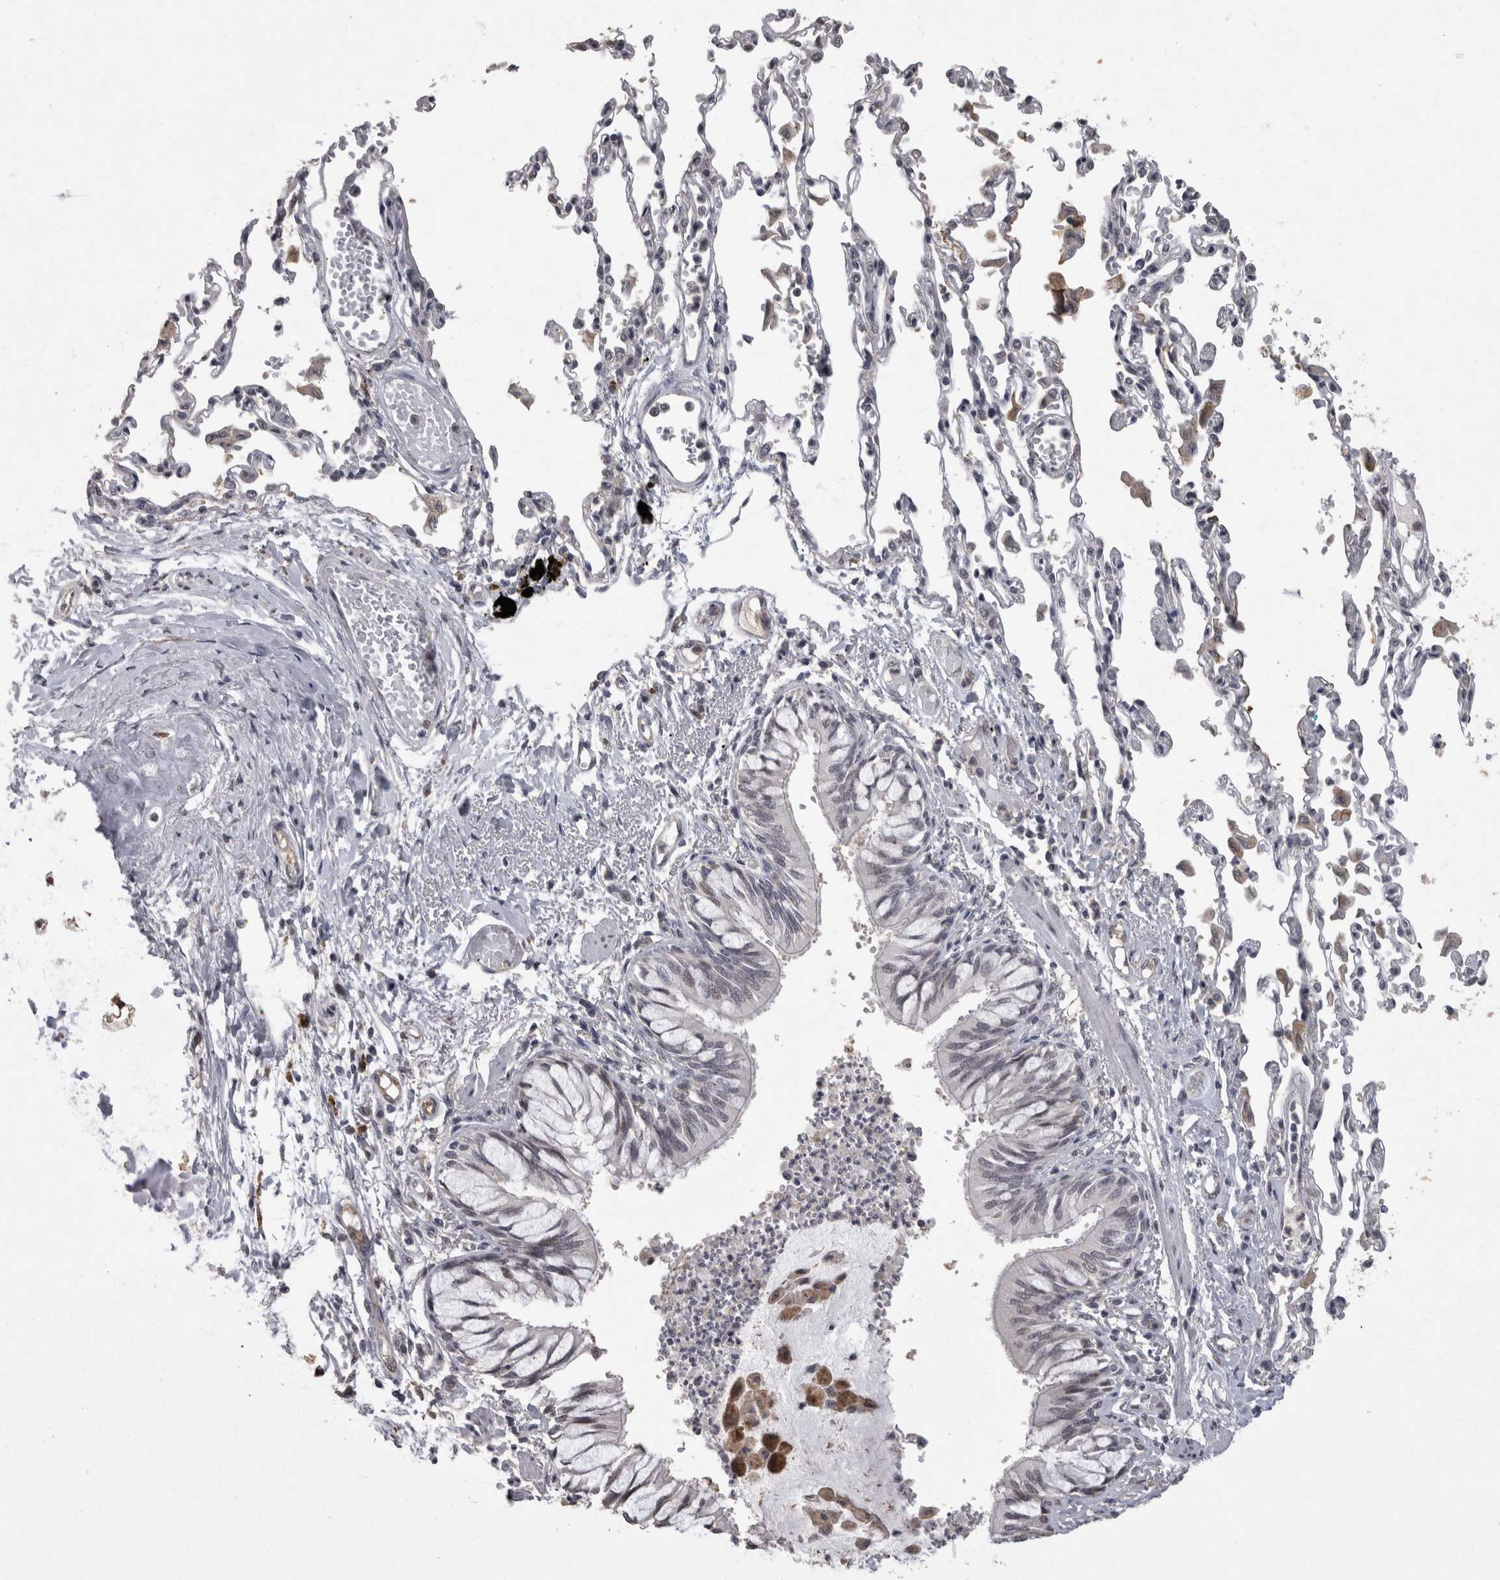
{"staining": {"intensity": "weak", "quantity": ">75%", "location": "nuclear"}, "tissue": "bronchus", "cell_type": "Respiratory epithelial cells", "image_type": "normal", "snomed": [{"axis": "morphology", "description": "Normal tissue, NOS"}, {"axis": "topography", "description": "Cartilage tissue"}, {"axis": "topography", "description": "Bronchus"}, {"axis": "topography", "description": "Lung"}], "caption": "The immunohistochemical stain highlights weak nuclear positivity in respiratory epithelial cells of unremarkable bronchus. The staining was performed using DAB (3,3'-diaminobenzidine), with brown indicating positive protein expression. Nuclei are stained blue with hematoxylin.", "gene": "MEP1A", "patient": {"sex": "female", "age": 49}}